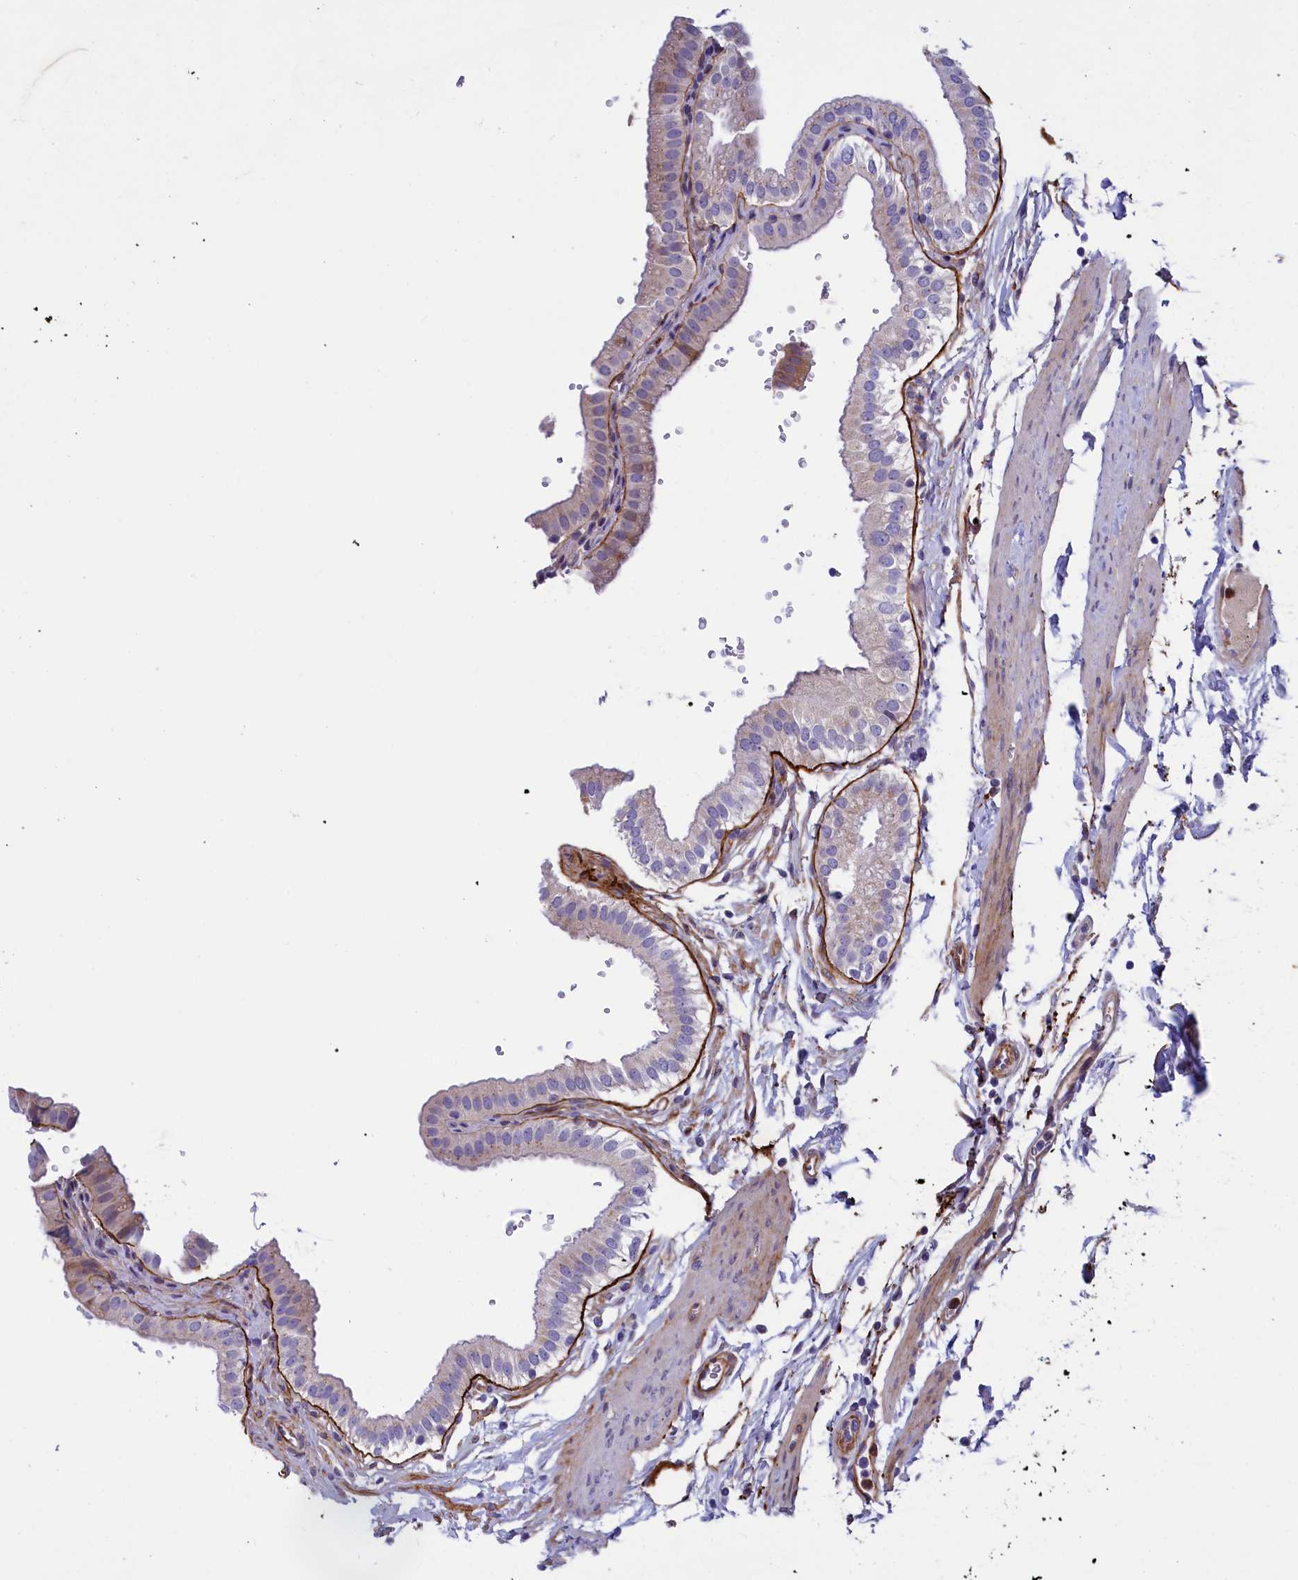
{"staining": {"intensity": "strong", "quantity": "<25%", "location": "cytoplasmic/membranous"}, "tissue": "gallbladder", "cell_type": "Glandular cells", "image_type": "normal", "snomed": [{"axis": "morphology", "description": "Normal tissue, NOS"}, {"axis": "topography", "description": "Gallbladder"}], "caption": "High-power microscopy captured an immunohistochemistry (IHC) photomicrograph of normal gallbladder, revealing strong cytoplasmic/membranous positivity in approximately <25% of glandular cells. The staining was performed using DAB (3,3'-diaminobenzidine), with brown indicating positive protein expression. Nuclei are stained blue with hematoxylin.", "gene": "LOXL1", "patient": {"sex": "female", "age": 61}}